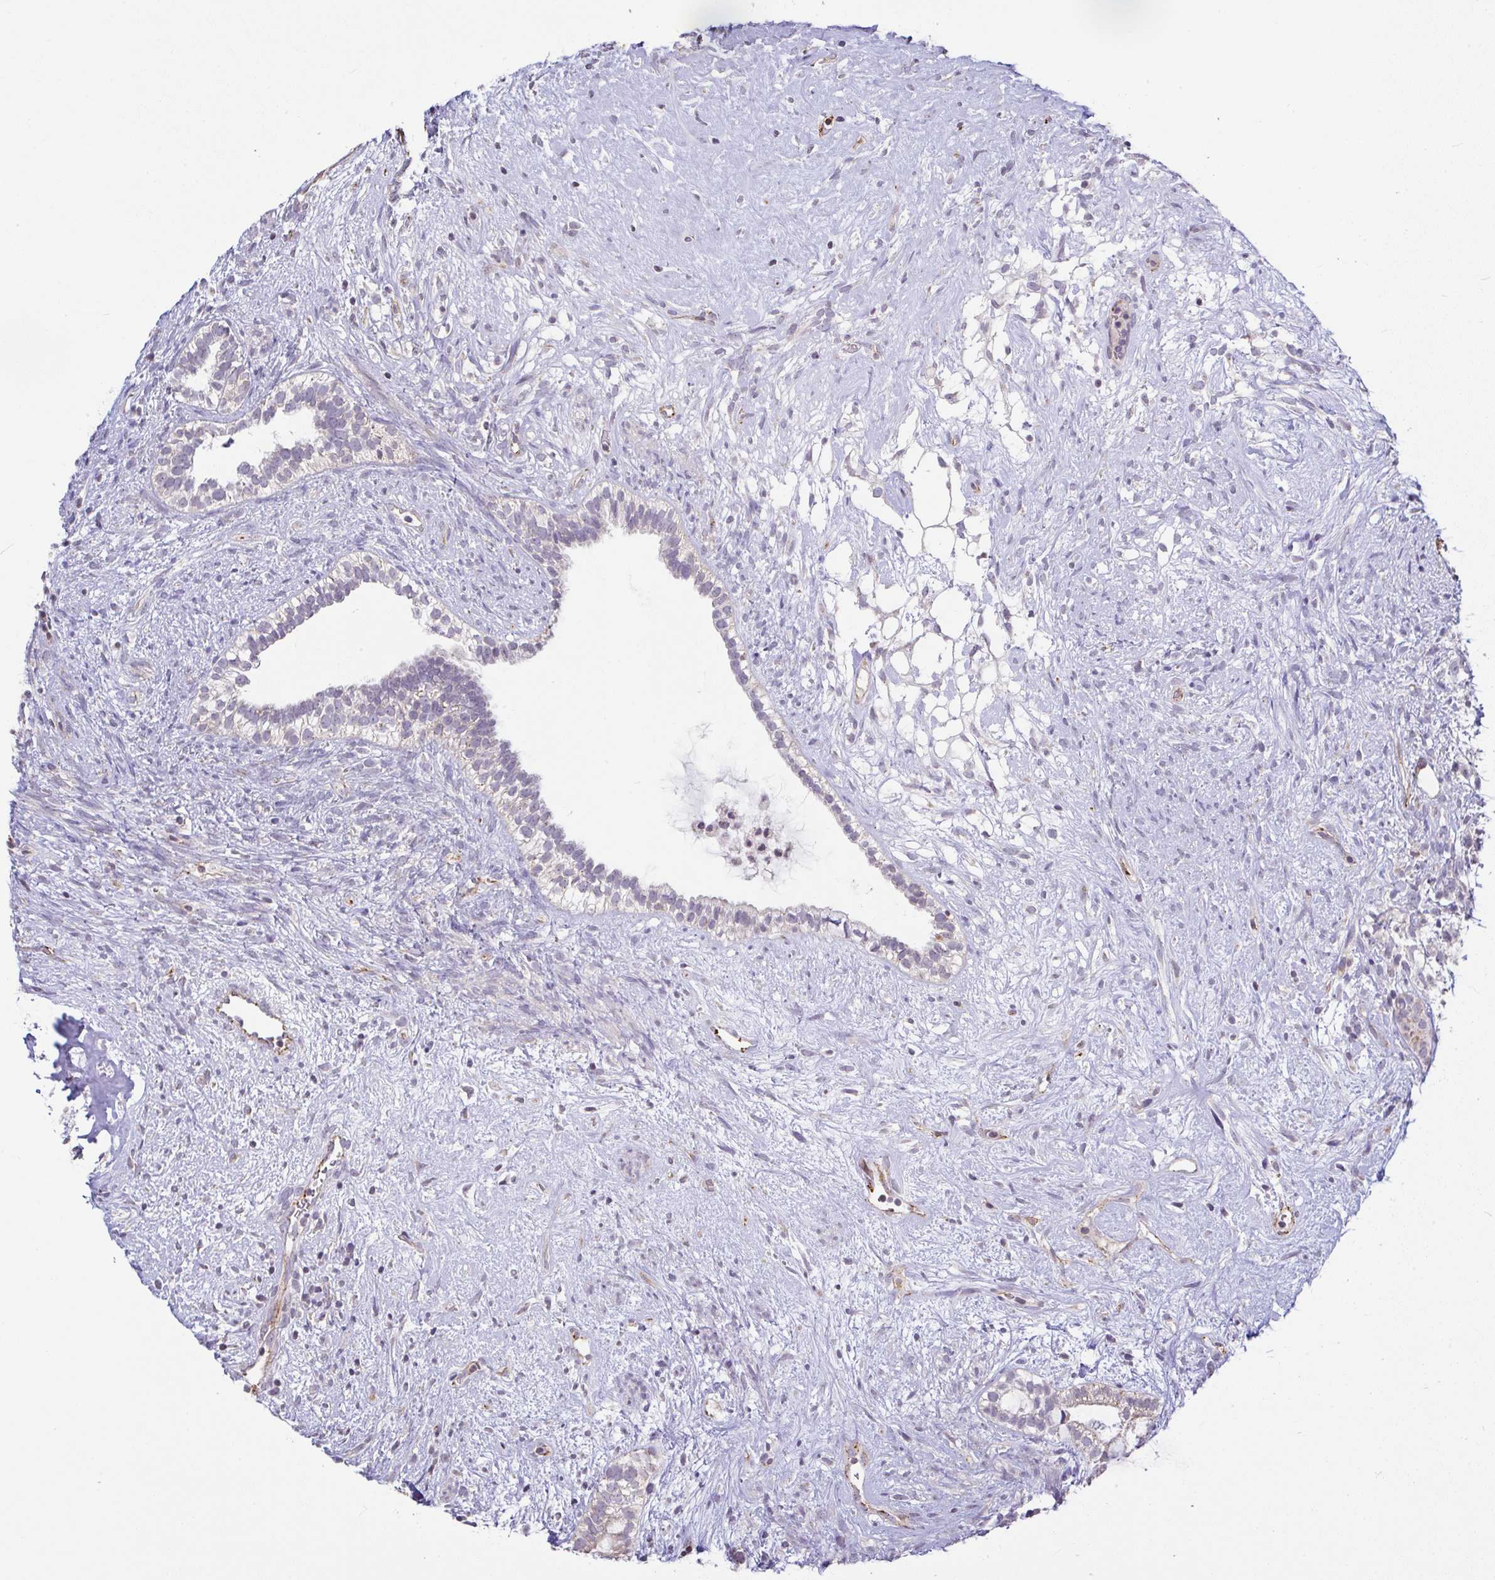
{"staining": {"intensity": "negative", "quantity": "none", "location": "none"}, "tissue": "testis cancer", "cell_type": "Tumor cells", "image_type": "cancer", "snomed": [{"axis": "morphology", "description": "Seminoma, NOS"}, {"axis": "morphology", "description": "Carcinoma, Embryonal, NOS"}, {"axis": "topography", "description": "Testis"}], "caption": "High magnification brightfield microscopy of seminoma (testis) stained with DAB (3,3'-diaminobenzidine) (brown) and counterstained with hematoxylin (blue): tumor cells show no significant expression.", "gene": "PLCD4", "patient": {"sex": "male", "age": 41}}